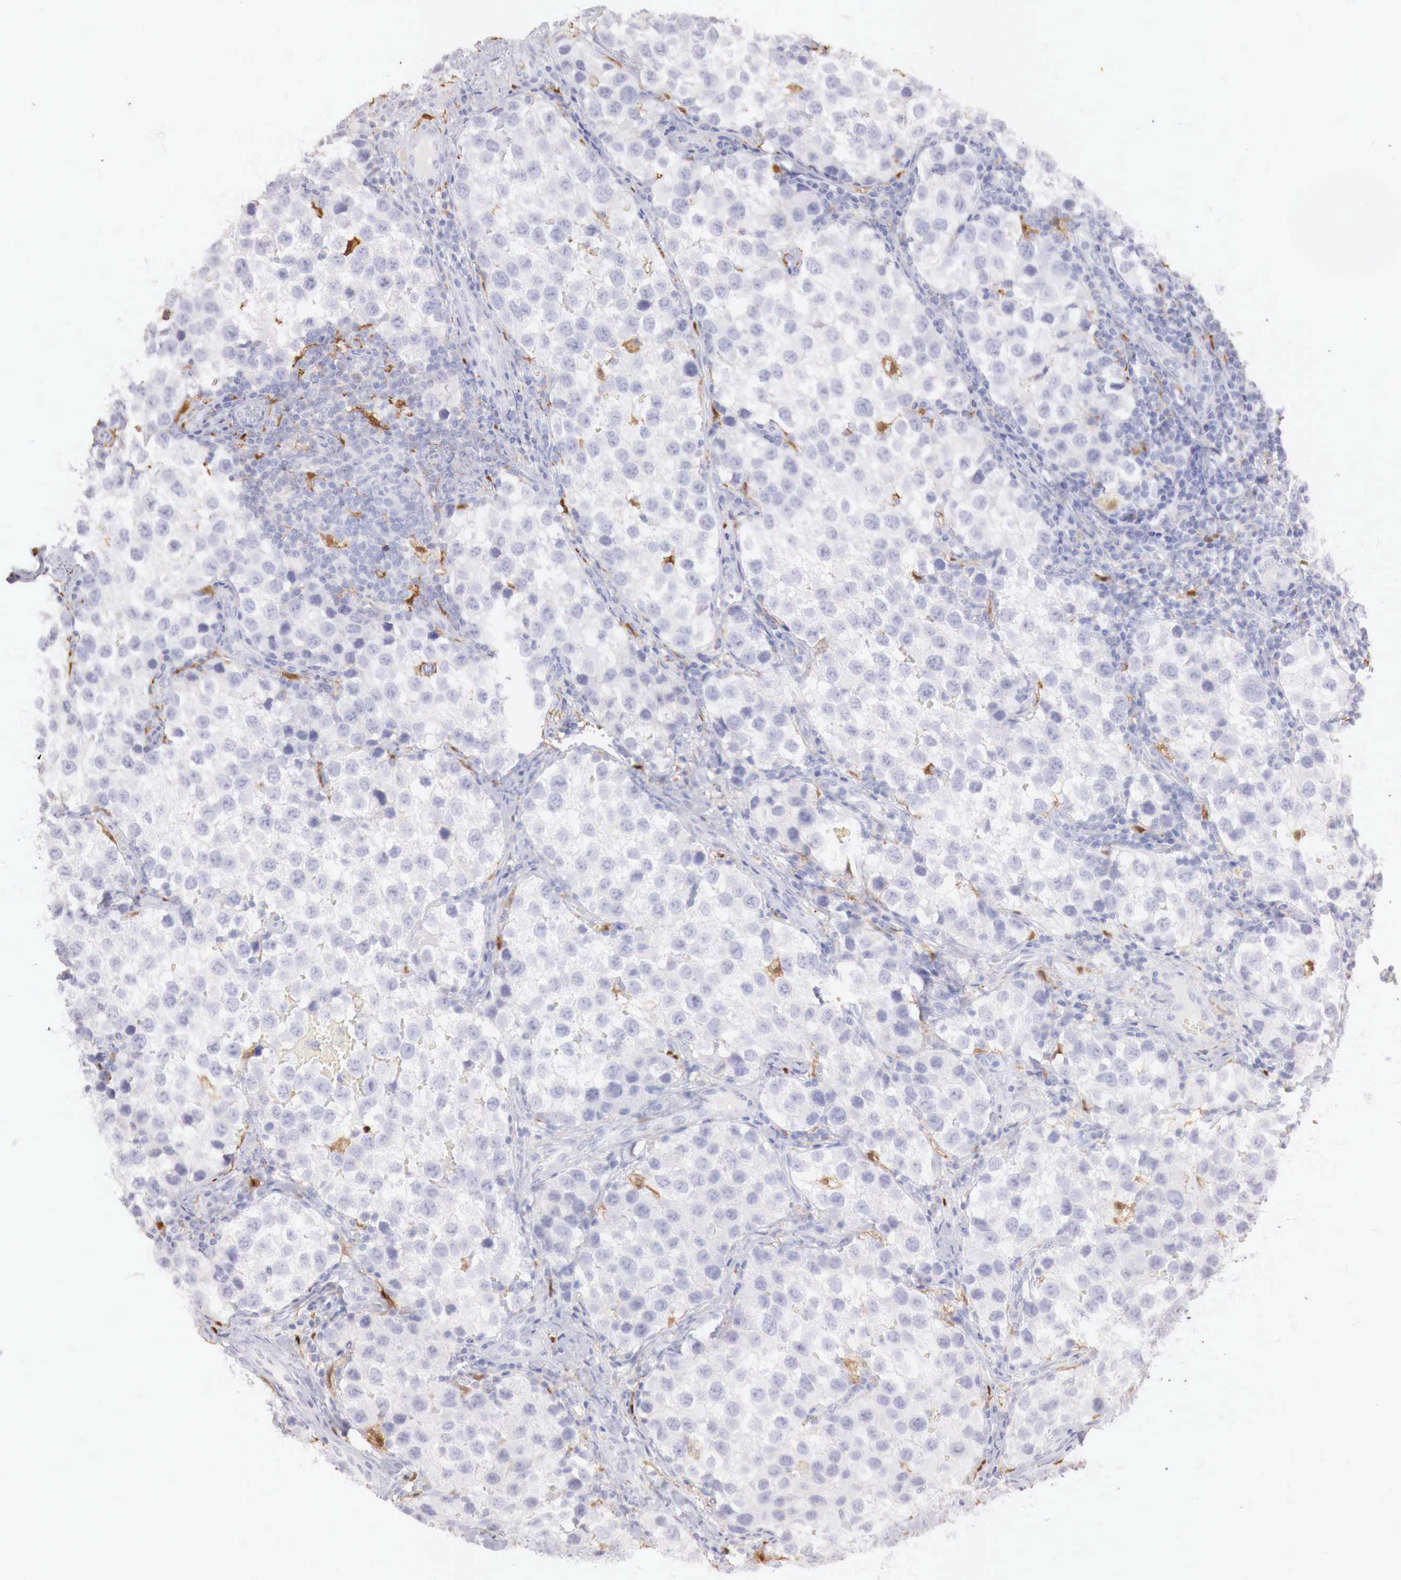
{"staining": {"intensity": "negative", "quantity": "none", "location": "none"}, "tissue": "testis cancer", "cell_type": "Tumor cells", "image_type": "cancer", "snomed": [{"axis": "morphology", "description": "Seminoma, NOS"}, {"axis": "topography", "description": "Testis"}], "caption": "Micrograph shows no protein positivity in tumor cells of testis cancer tissue. Nuclei are stained in blue.", "gene": "RENBP", "patient": {"sex": "male", "age": 39}}